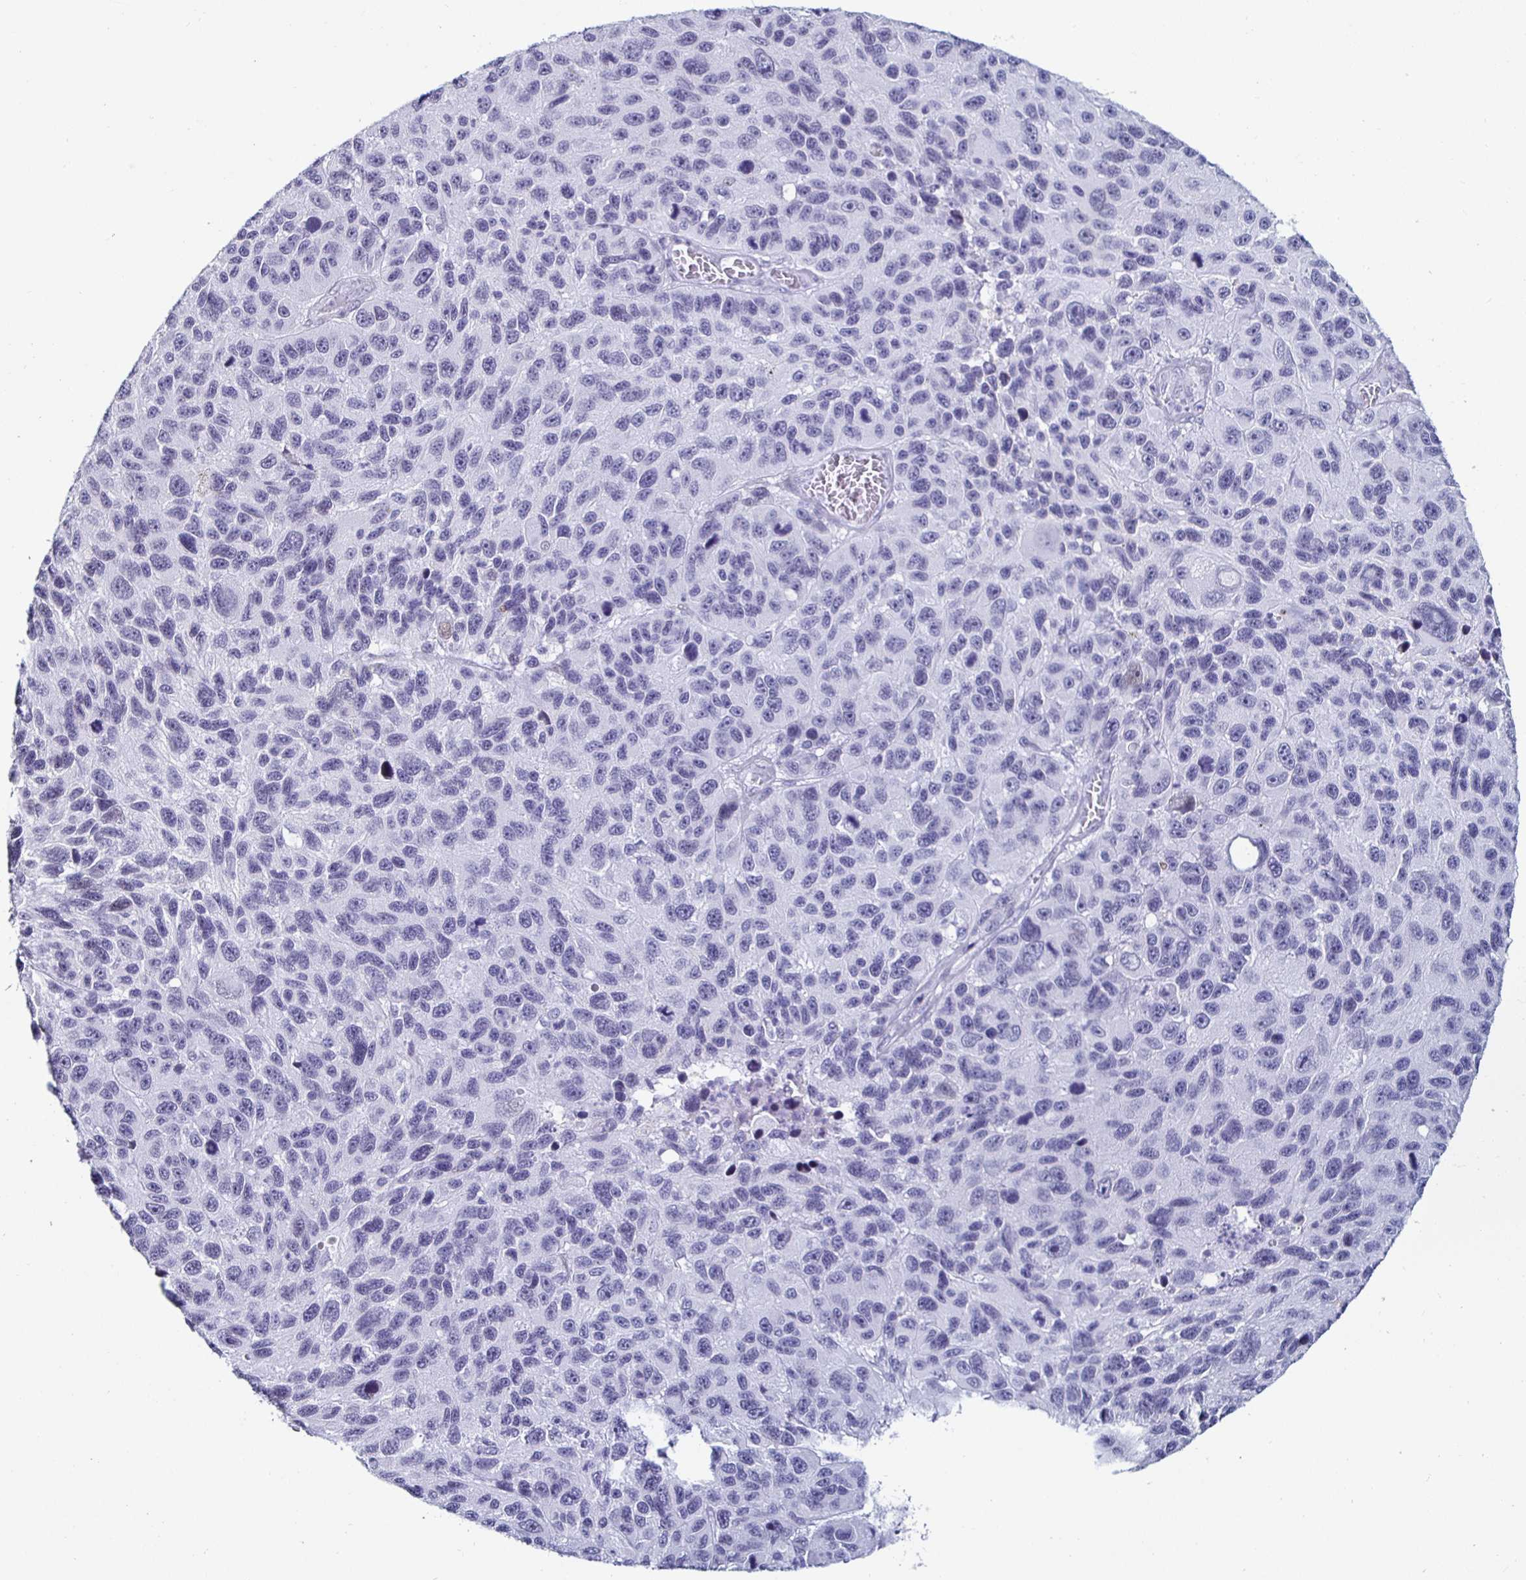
{"staining": {"intensity": "negative", "quantity": "none", "location": "none"}, "tissue": "melanoma", "cell_type": "Tumor cells", "image_type": "cancer", "snomed": [{"axis": "morphology", "description": "Malignant melanoma, NOS"}, {"axis": "topography", "description": "Skin"}], "caption": "This is a micrograph of immunohistochemistry staining of malignant melanoma, which shows no staining in tumor cells. (Brightfield microscopy of DAB immunohistochemistry (IHC) at high magnification).", "gene": "KRT4", "patient": {"sex": "male", "age": 53}}